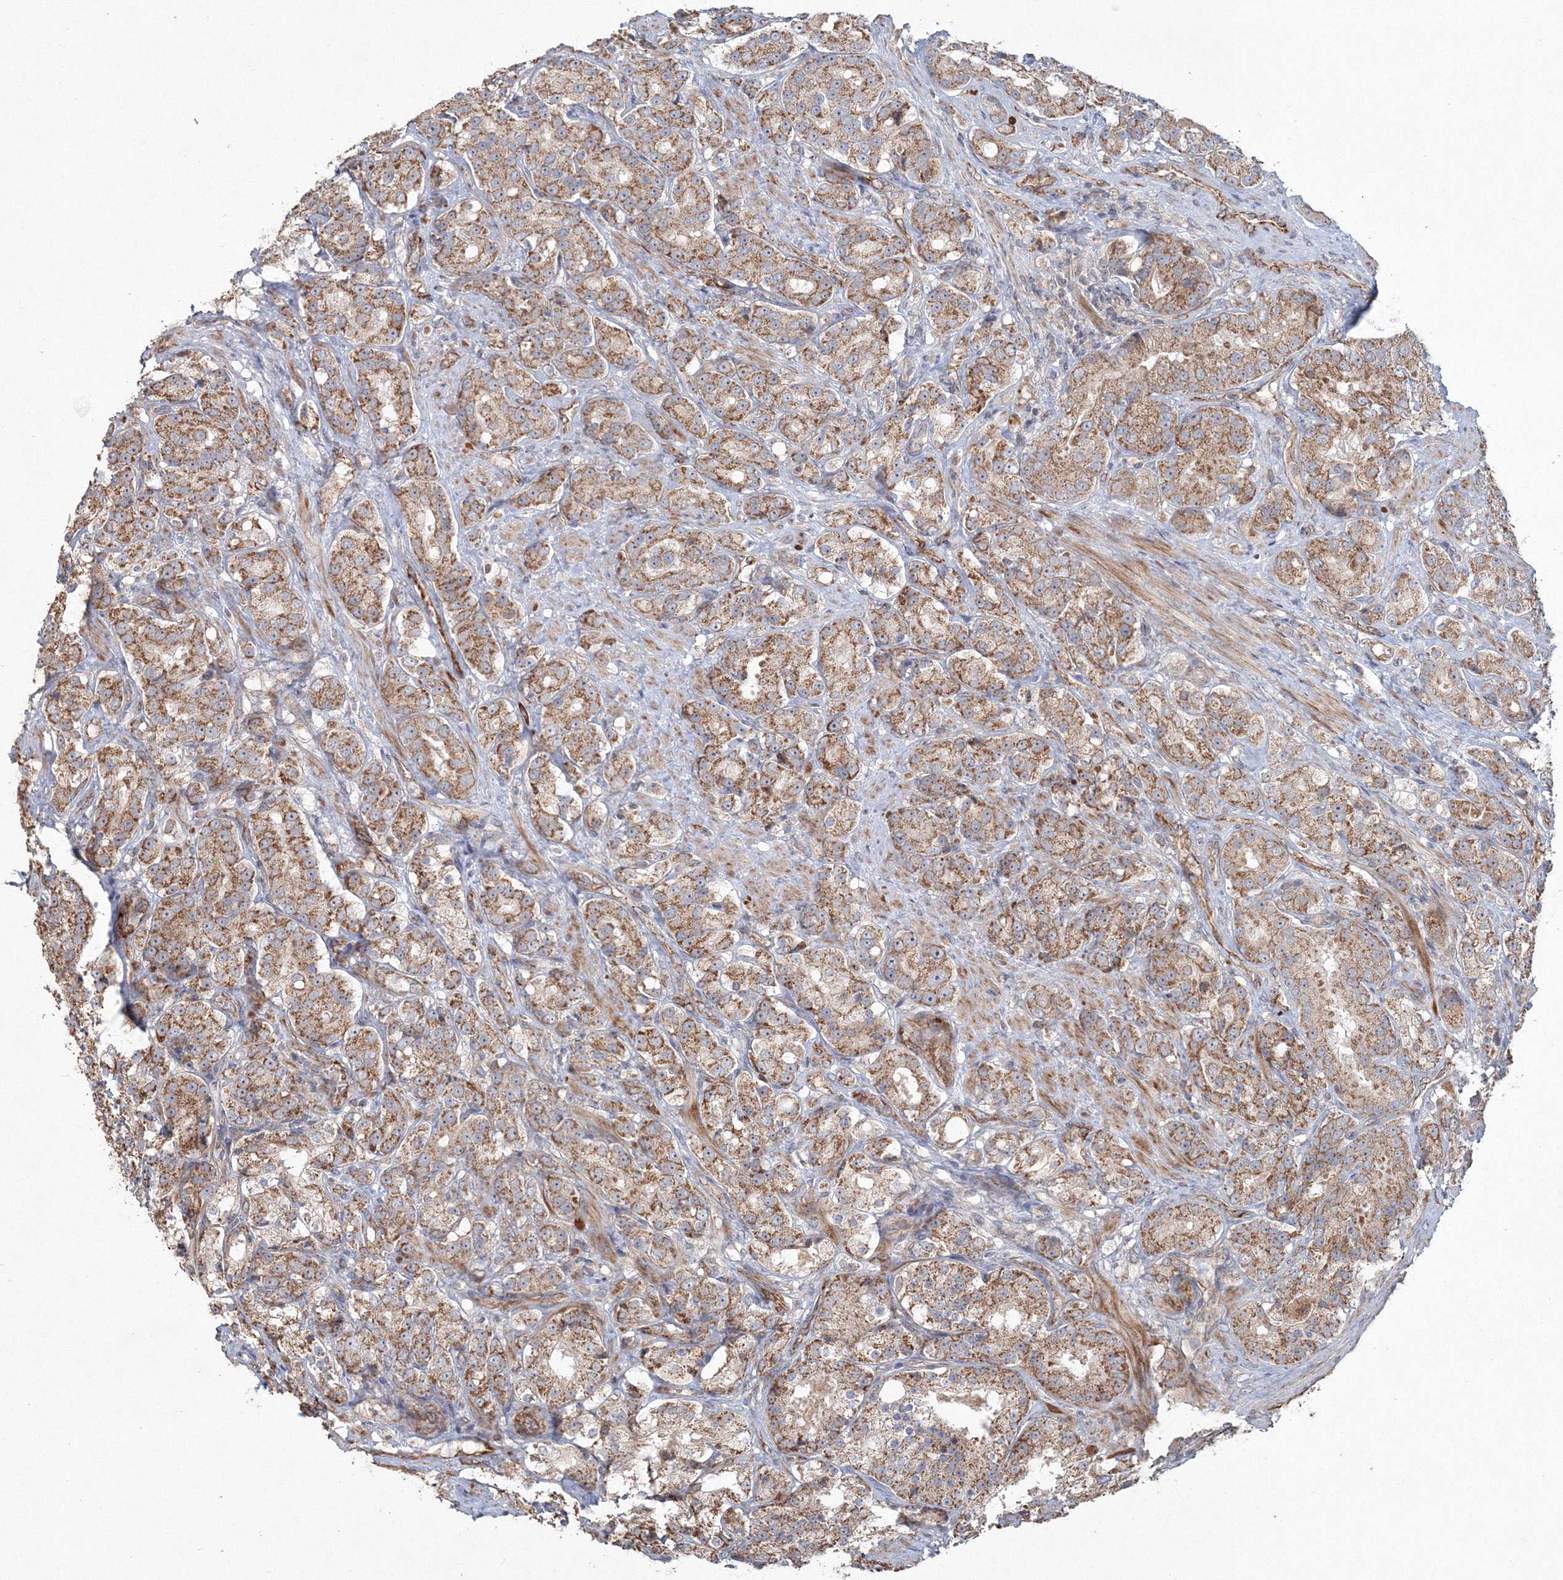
{"staining": {"intensity": "moderate", "quantity": ">75%", "location": "cytoplasmic/membranous"}, "tissue": "prostate cancer", "cell_type": "Tumor cells", "image_type": "cancer", "snomed": [{"axis": "morphology", "description": "Adenocarcinoma, High grade"}, {"axis": "topography", "description": "Prostate"}], "caption": "Human high-grade adenocarcinoma (prostate) stained with a brown dye demonstrates moderate cytoplasmic/membranous positive positivity in approximately >75% of tumor cells.", "gene": "ANAPC16", "patient": {"sex": "male", "age": 60}}